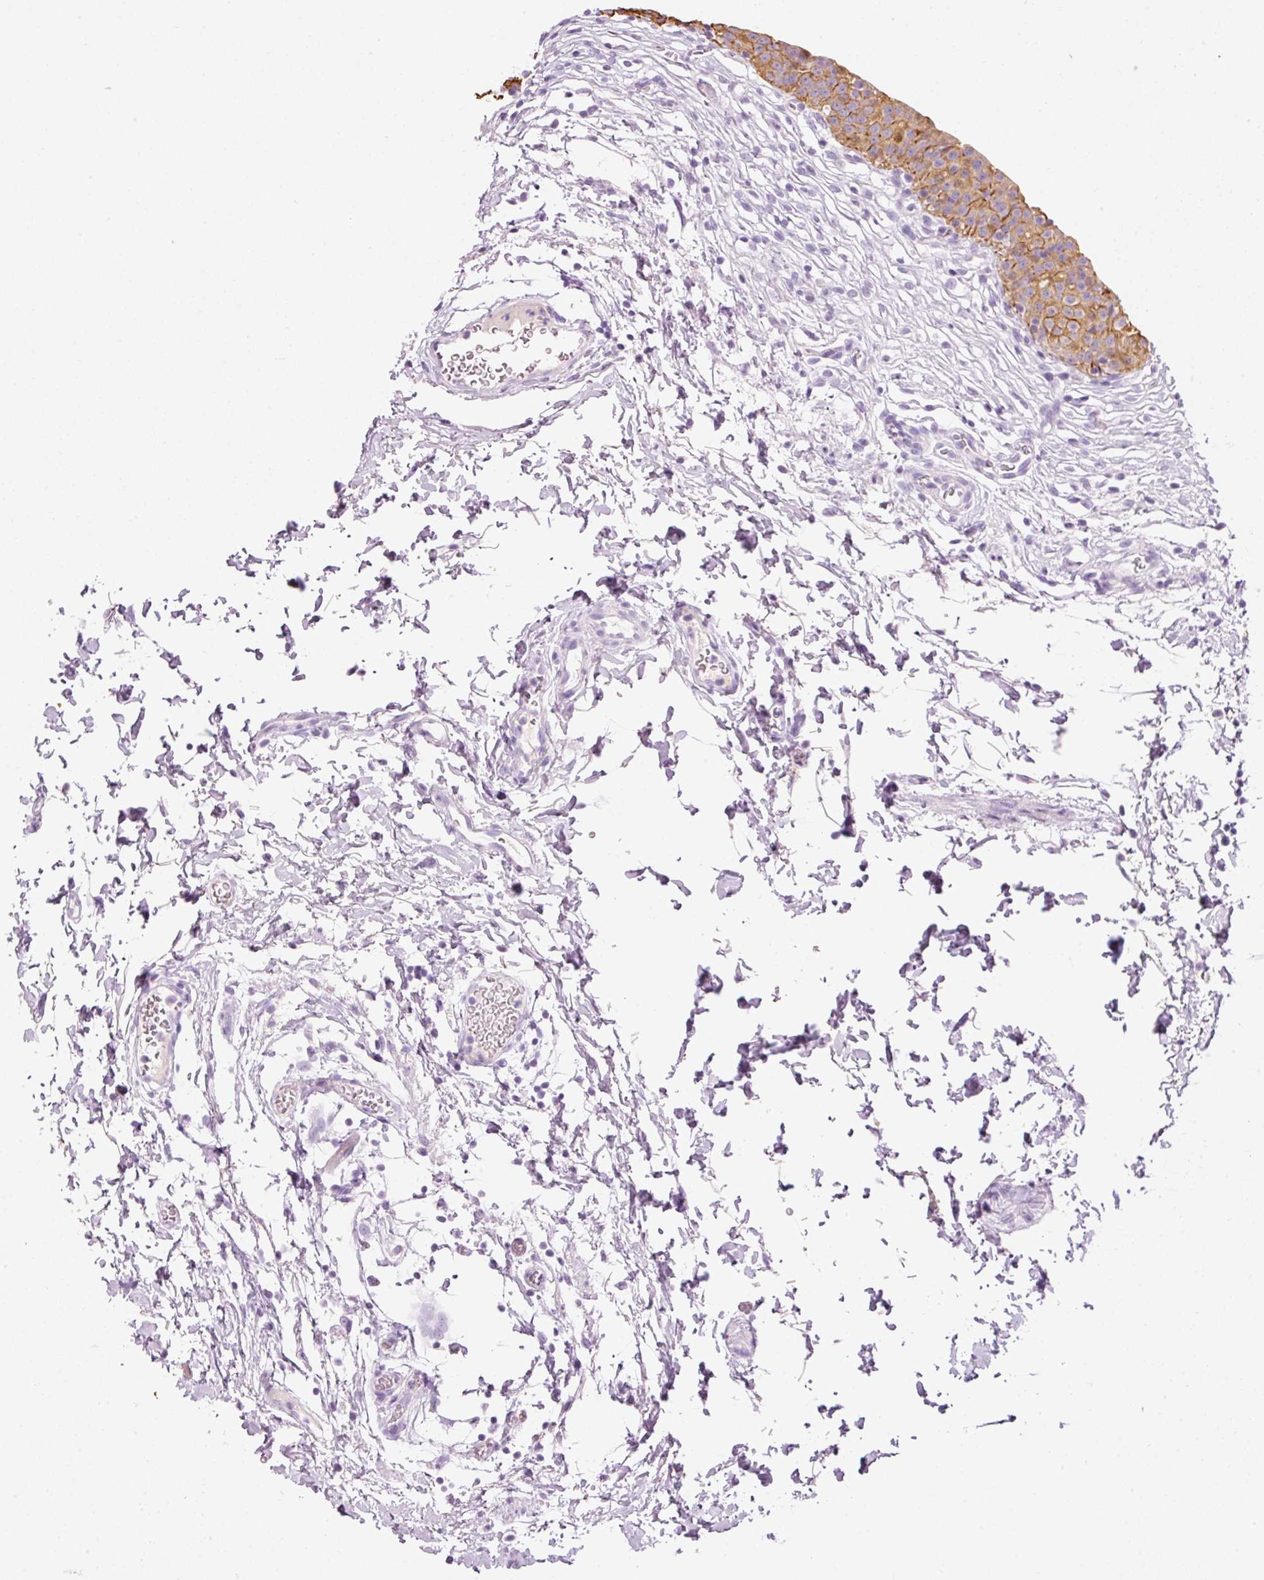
{"staining": {"intensity": "moderate", "quantity": ">75%", "location": "cytoplasmic/membranous"}, "tissue": "urinary bladder", "cell_type": "Urothelial cells", "image_type": "normal", "snomed": [{"axis": "morphology", "description": "Normal tissue, NOS"}, {"axis": "topography", "description": "Urinary bladder"}, {"axis": "topography", "description": "Peripheral nerve tissue"}], "caption": "Immunohistochemical staining of normal human urinary bladder exhibits medium levels of moderate cytoplasmic/membranous positivity in approximately >75% of urothelial cells.", "gene": "CARD16", "patient": {"sex": "male", "age": 55}}